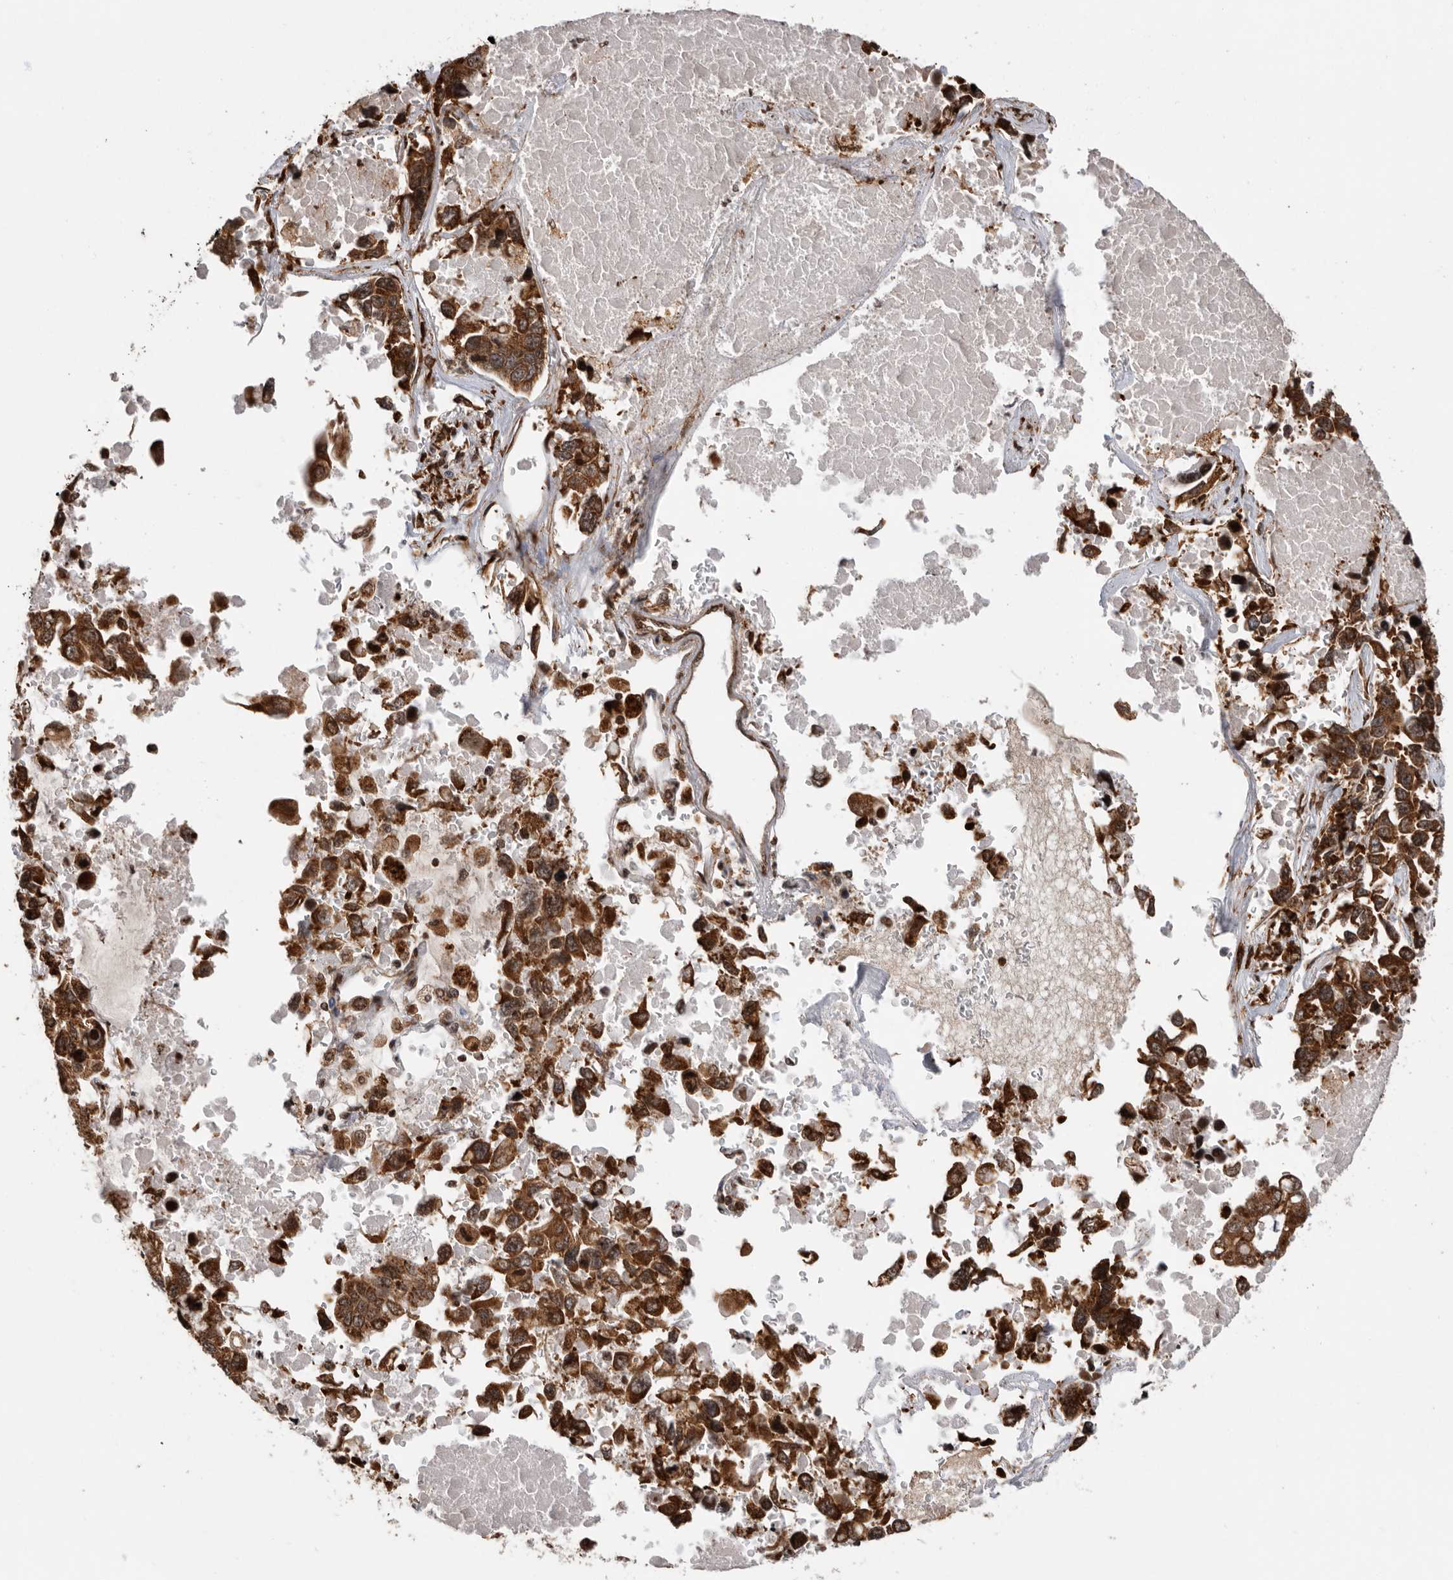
{"staining": {"intensity": "strong", "quantity": ">75%", "location": "cytoplasmic/membranous"}, "tissue": "lung cancer", "cell_type": "Tumor cells", "image_type": "cancer", "snomed": [{"axis": "morphology", "description": "Adenocarcinoma, NOS"}, {"axis": "topography", "description": "Lung"}], "caption": "An immunohistochemistry micrograph of tumor tissue is shown. Protein staining in brown labels strong cytoplasmic/membranous positivity in lung adenocarcinoma within tumor cells.", "gene": "FZD3", "patient": {"sex": "male", "age": 64}}